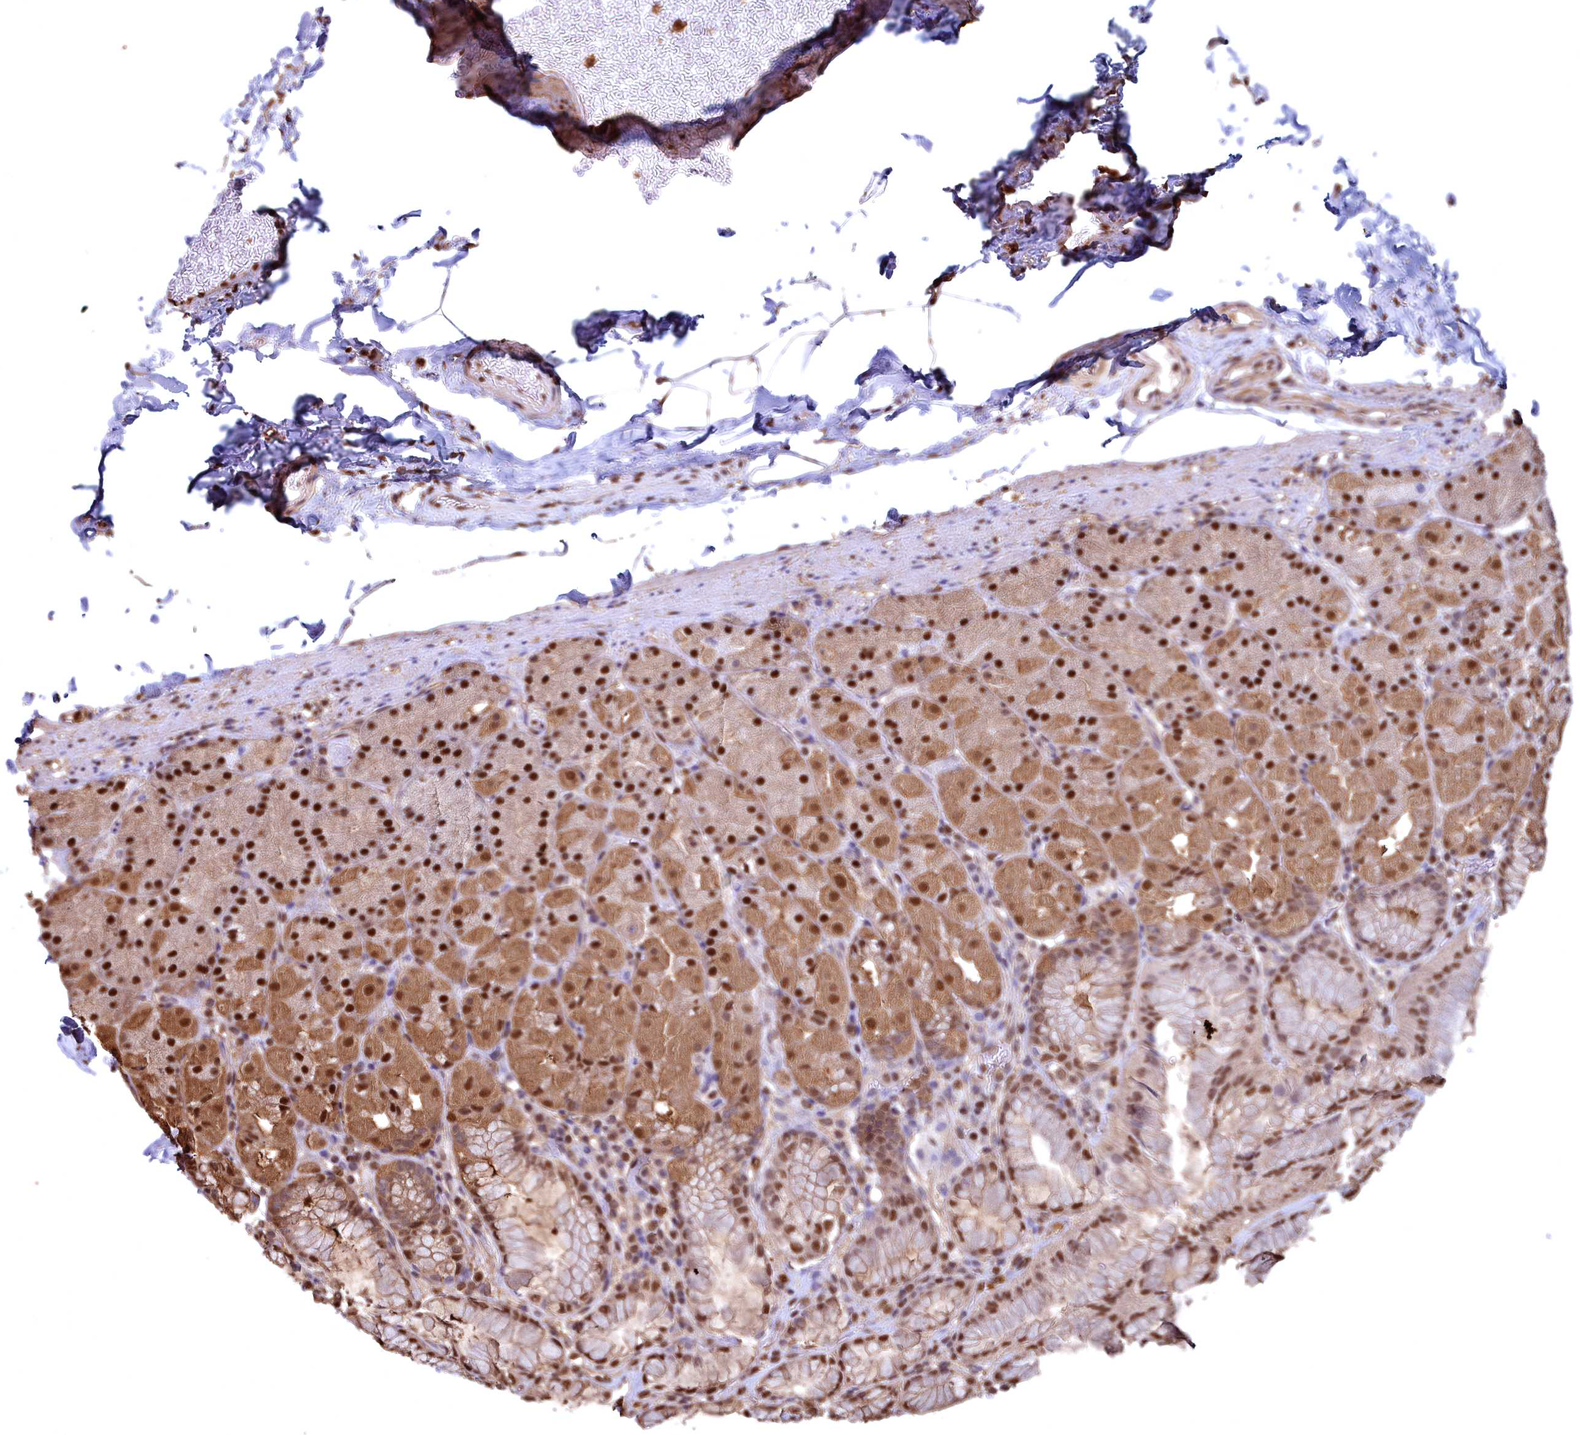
{"staining": {"intensity": "strong", "quantity": ">75%", "location": "cytoplasmic/membranous,nuclear"}, "tissue": "stomach", "cell_type": "Glandular cells", "image_type": "normal", "snomed": [{"axis": "morphology", "description": "Normal tissue, NOS"}, {"axis": "topography", "description": "Stomach, upper"}, {"axis": "topography", "description": "Stomach, lower"}], "caption": "Immunohistochemical staining of normal stomach demonstrates high levels of strong cytoplasmic/membranous,nuclear staining in approximately >75% of glandular cells. The staining was performed using DAB (3,3'-diaminobenzidine), with brown indicating positive protein expression. Nuclei are stained blue with hematoxylin.", "gene": "GAPDH", "patient": {"sex": "male", "age": 67}}